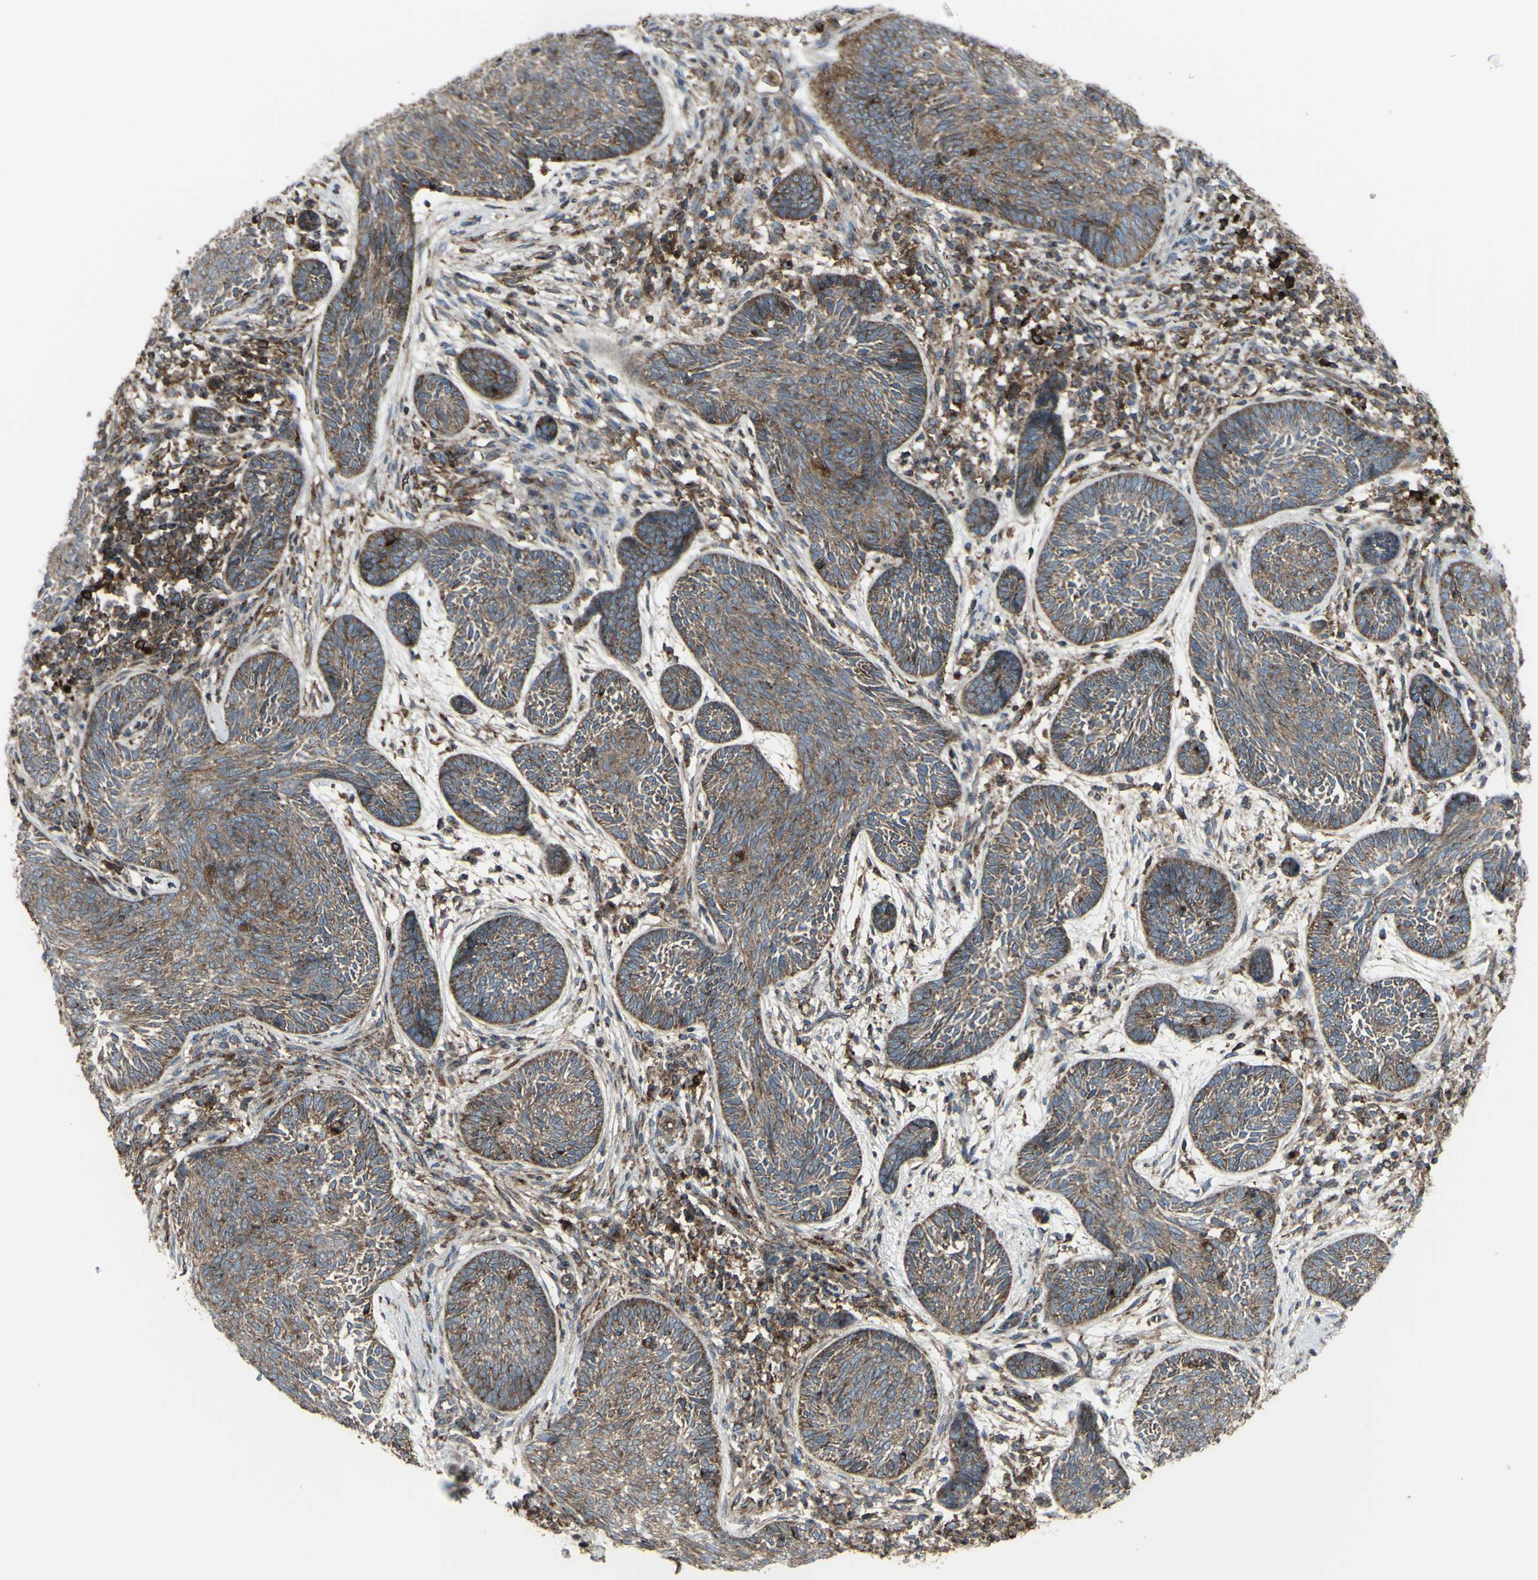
{"staining": {"intensity": "moderate", "quantity": ">75%", "location": "cytoplasmic/membranous"}, "tissue": "skin cancer", "cell_type": "Tumor cells", "image_type": "cancer", "snomed": [{"axis": "morphology", "description": "Papilloma, NOS"}, {"axis": "morphology", "description": "Basal cell carcinoma"}, {"axis": "topography", "description": "Skin"}], "caption": "Immunohistochemical staining of human skin basal cell carcinoma shows moderate cytoplasmic/membranous protein staining in about >75% of tumor cells.", "gene": "NAPA", "patient": {"sex": "male", "age": 87}}